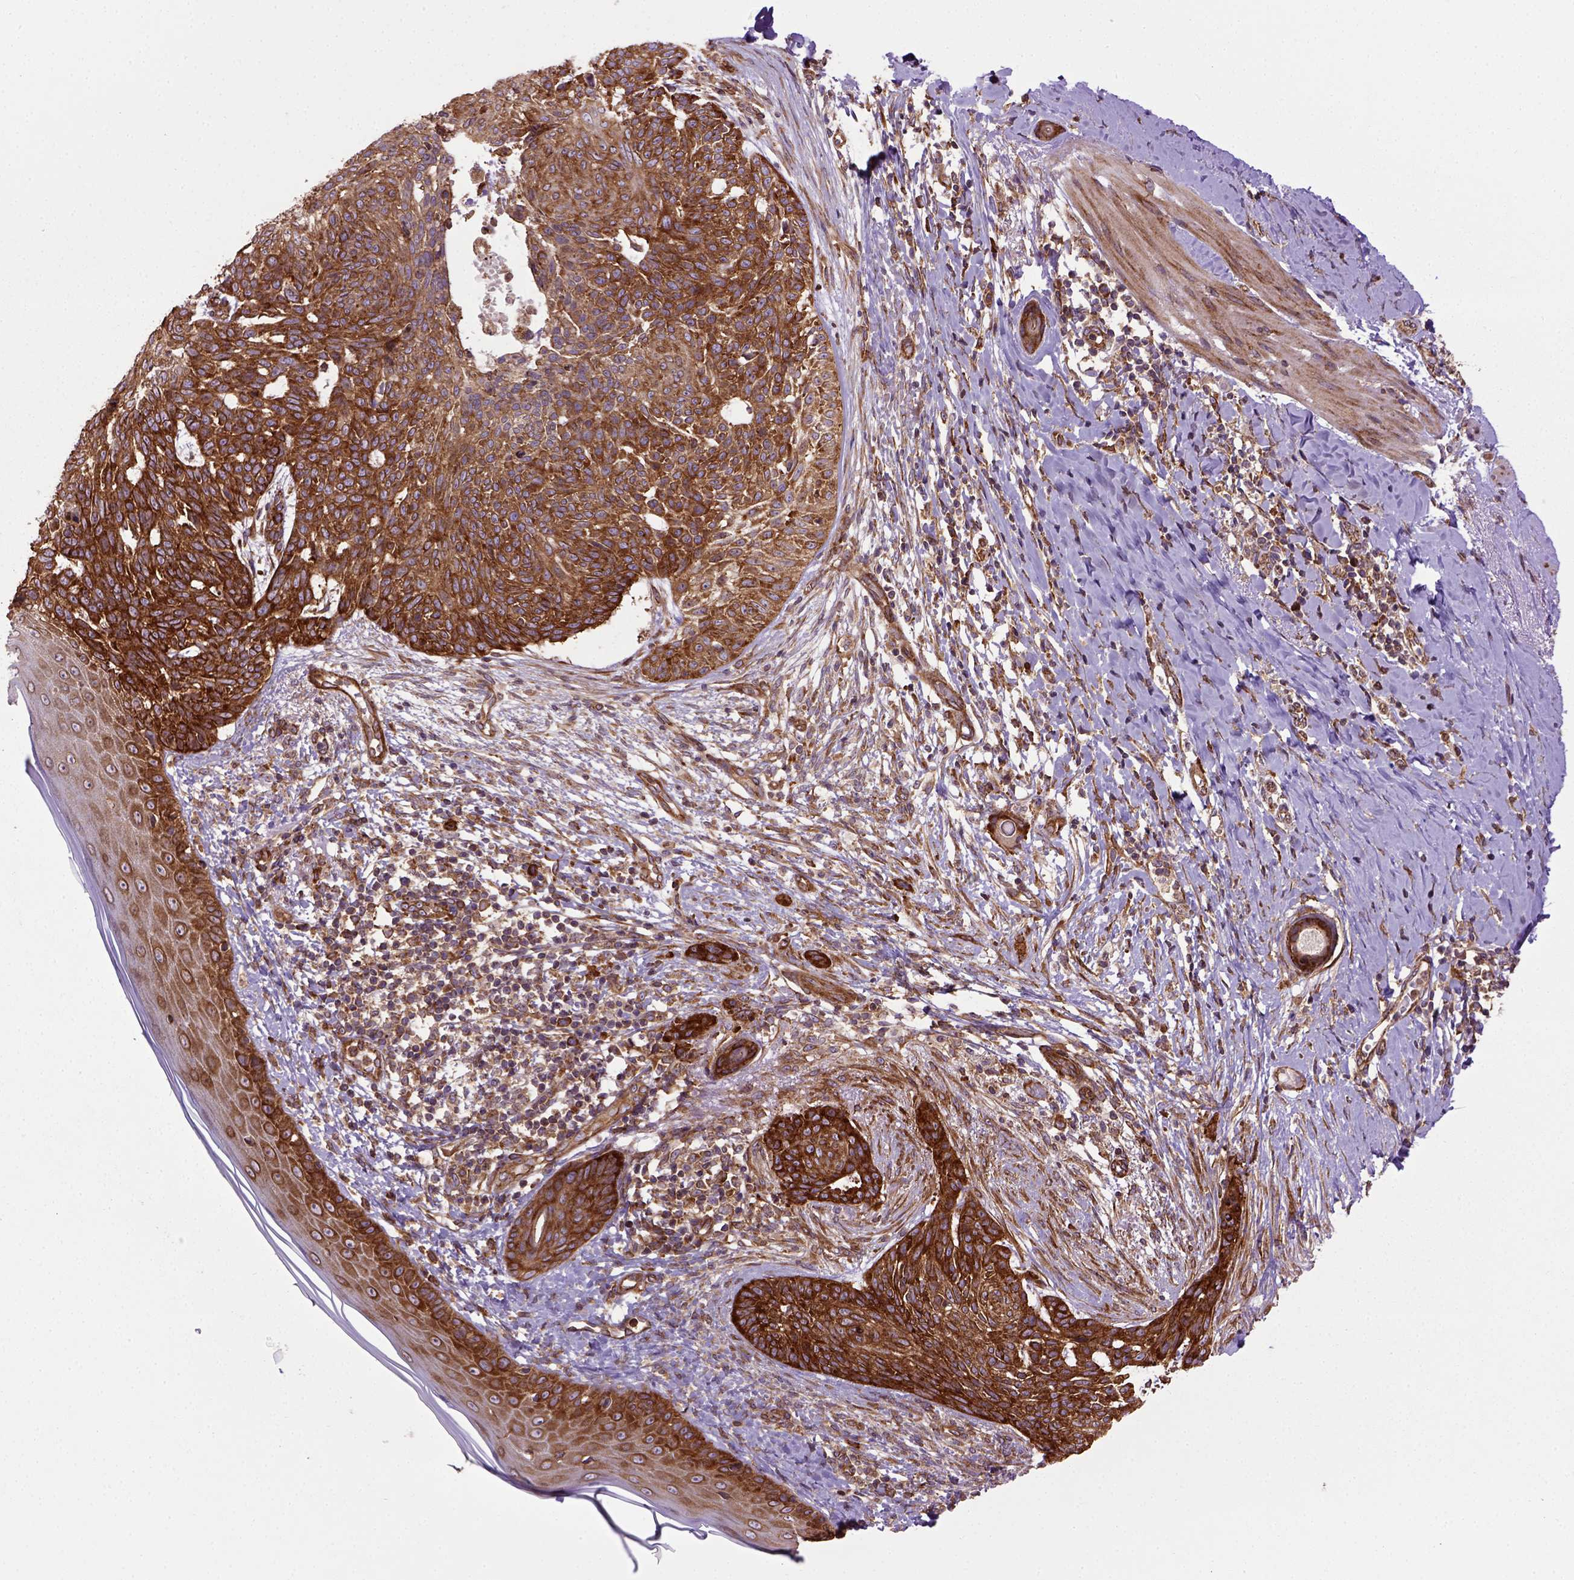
{"staining": {"intensity": "strong", "quantity": ">75%", "location": "cytoplasmic/membranous"}, "tissue": "skin cancer", "cell_type": "Tumor cells", "image_type": "cancer", "snomed": [{"axis": "morphology", "description": "Normal tissue, NOS"}, {"axis": "morphology", "description": "Basal cell carcinoma"}, {"axis": "topography", "description": "Skin"}], "caption": "Protein positivity by immunohistochemistry displays strong cytoplasmic/membranous staining in approximately >75% of tumor cells in skin cancer (basal cell carcinoma).", "gene": "CAPRIN1", "patient": {"sex": "male", "age": 84}}